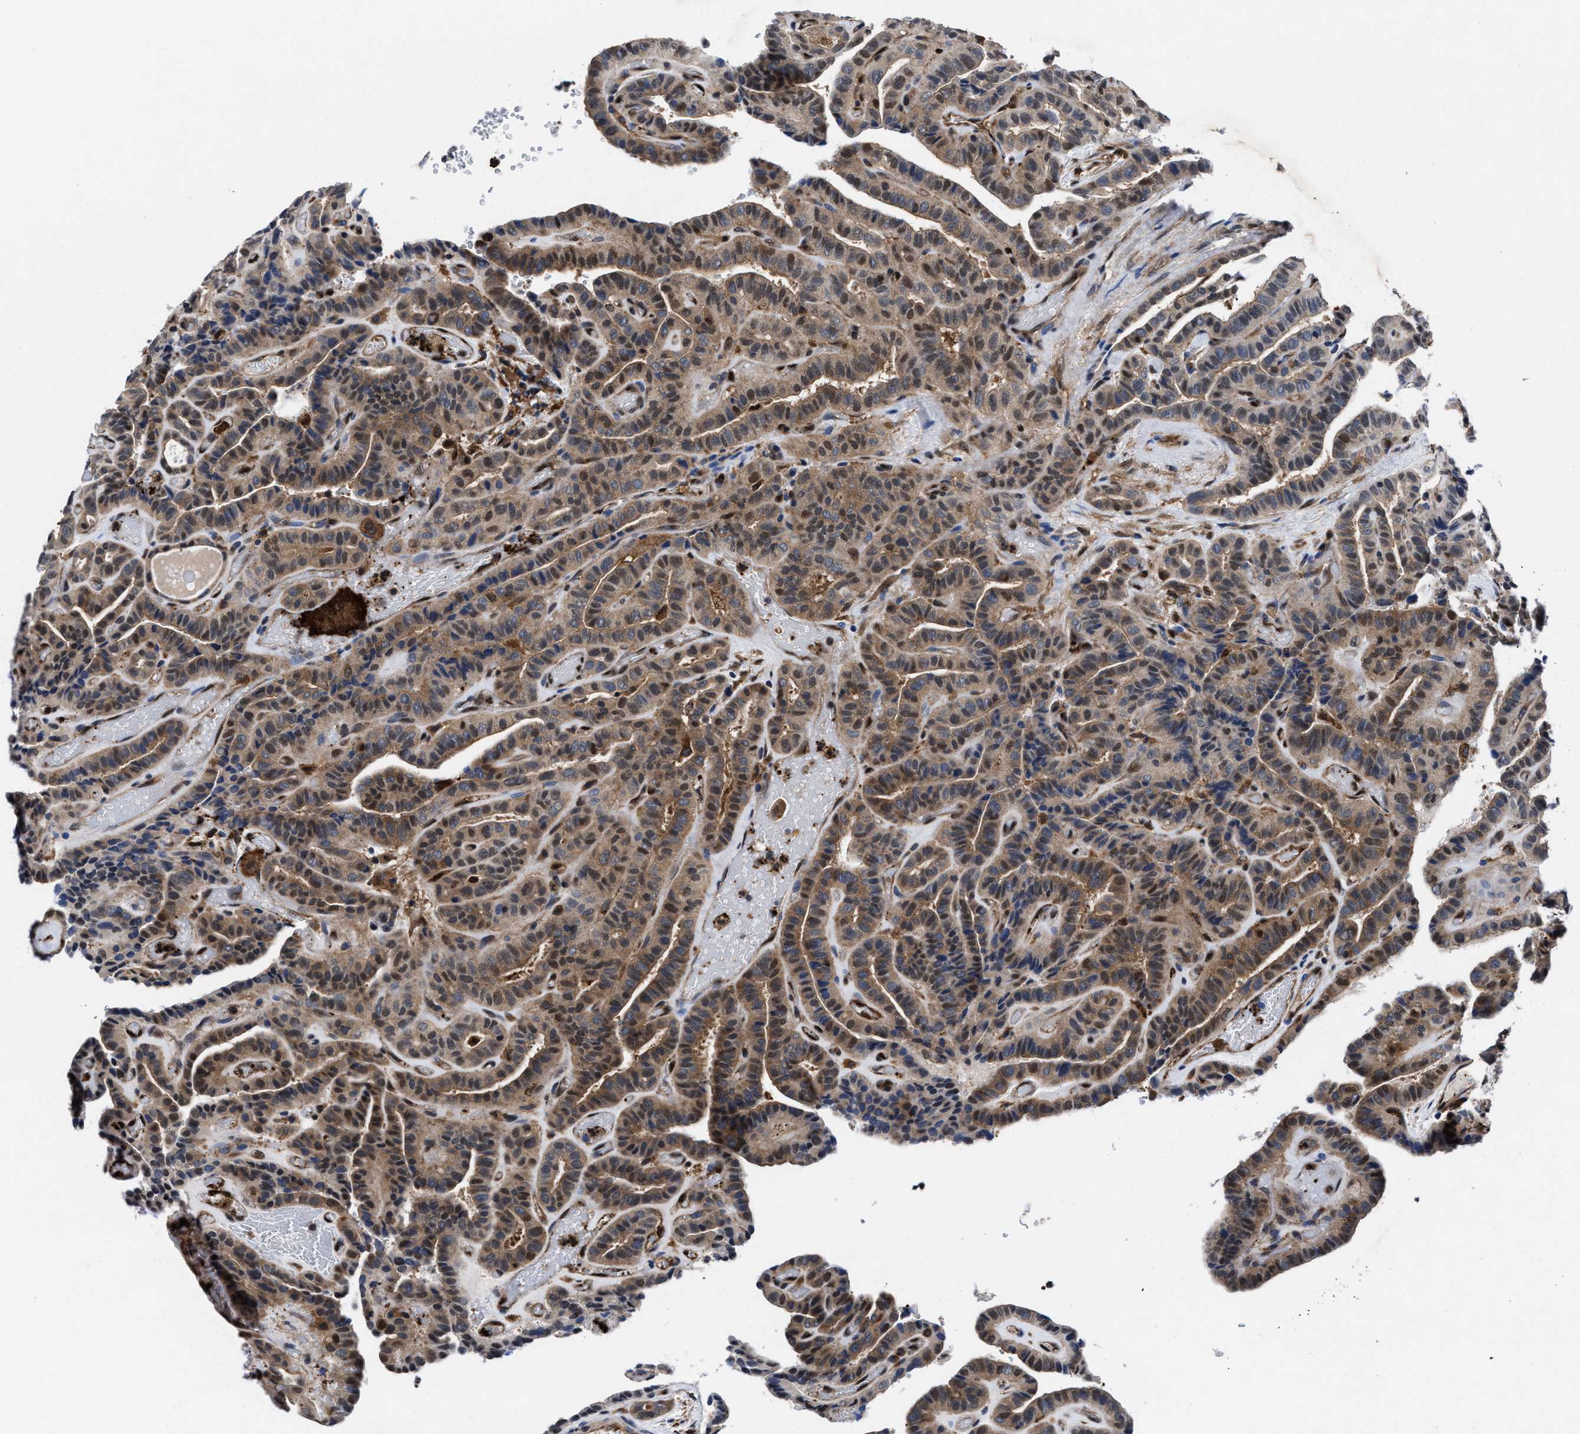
{"staining": {"intensity": "weak", "quantity": ">75%", "location": "cytoplasmic/membranous,nuclear"}, "tissue": "thyroid cancer", "cell_type": "Tumor cells", "image_type": "cancer", "snomed": [{"axis": "morphology", "description": "Papillary adenocarcinoma, NOS"}, {"axis": "topography", "description": "Thyroid gland"}], "caption": "This is a histology image of immunohistochemistry (IHC) staining of thyroid cancer (papillary adenocarcinoma), which shows weak positivity in the cytoplasmic/membranous and nuclear of tumor cells.", "gene": "ACLY", "patient": {"sex": "male", "age": 77}}